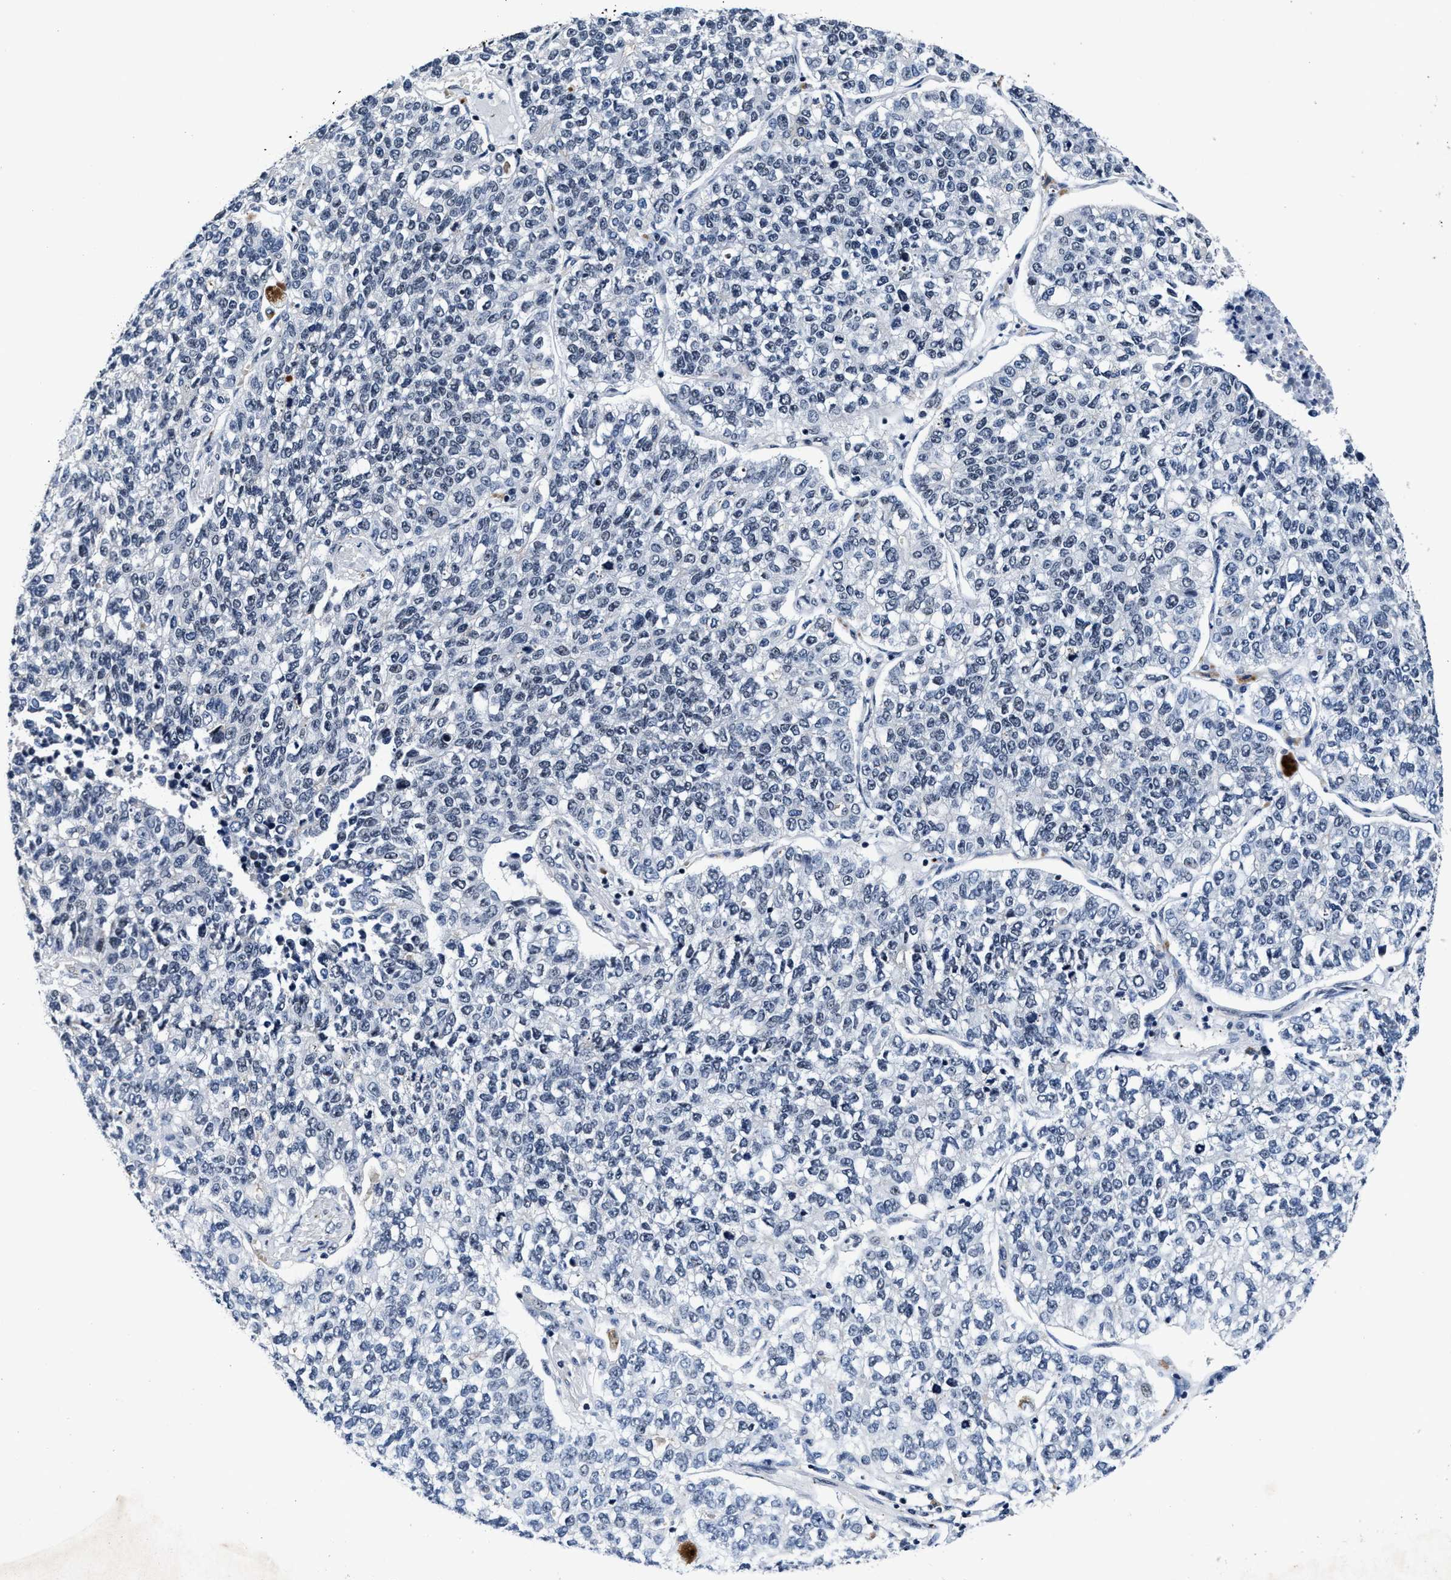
{"staining": {"intensity": "negative", "quantity": "none", "location": "none"}, "tissue": "lung cancer", "cell_type": "Tumor cells", "image_type": "cancer", "snomed": [{"axis": "morphology", "description": "Adenocarcinoma, NOS"}, {"axis": "topography", "description": "Lung"}], "caption": "This histopathology image is of lung adenocarcinoma stained with IHC to label a protein in brown with the nuclei are counter-stained blue. There is no positivity in tumor cells. (DAB immunohistochemistry, high magnification).", "gene": "ZNF233", "patient": {"sex": "male", "age": 49}}